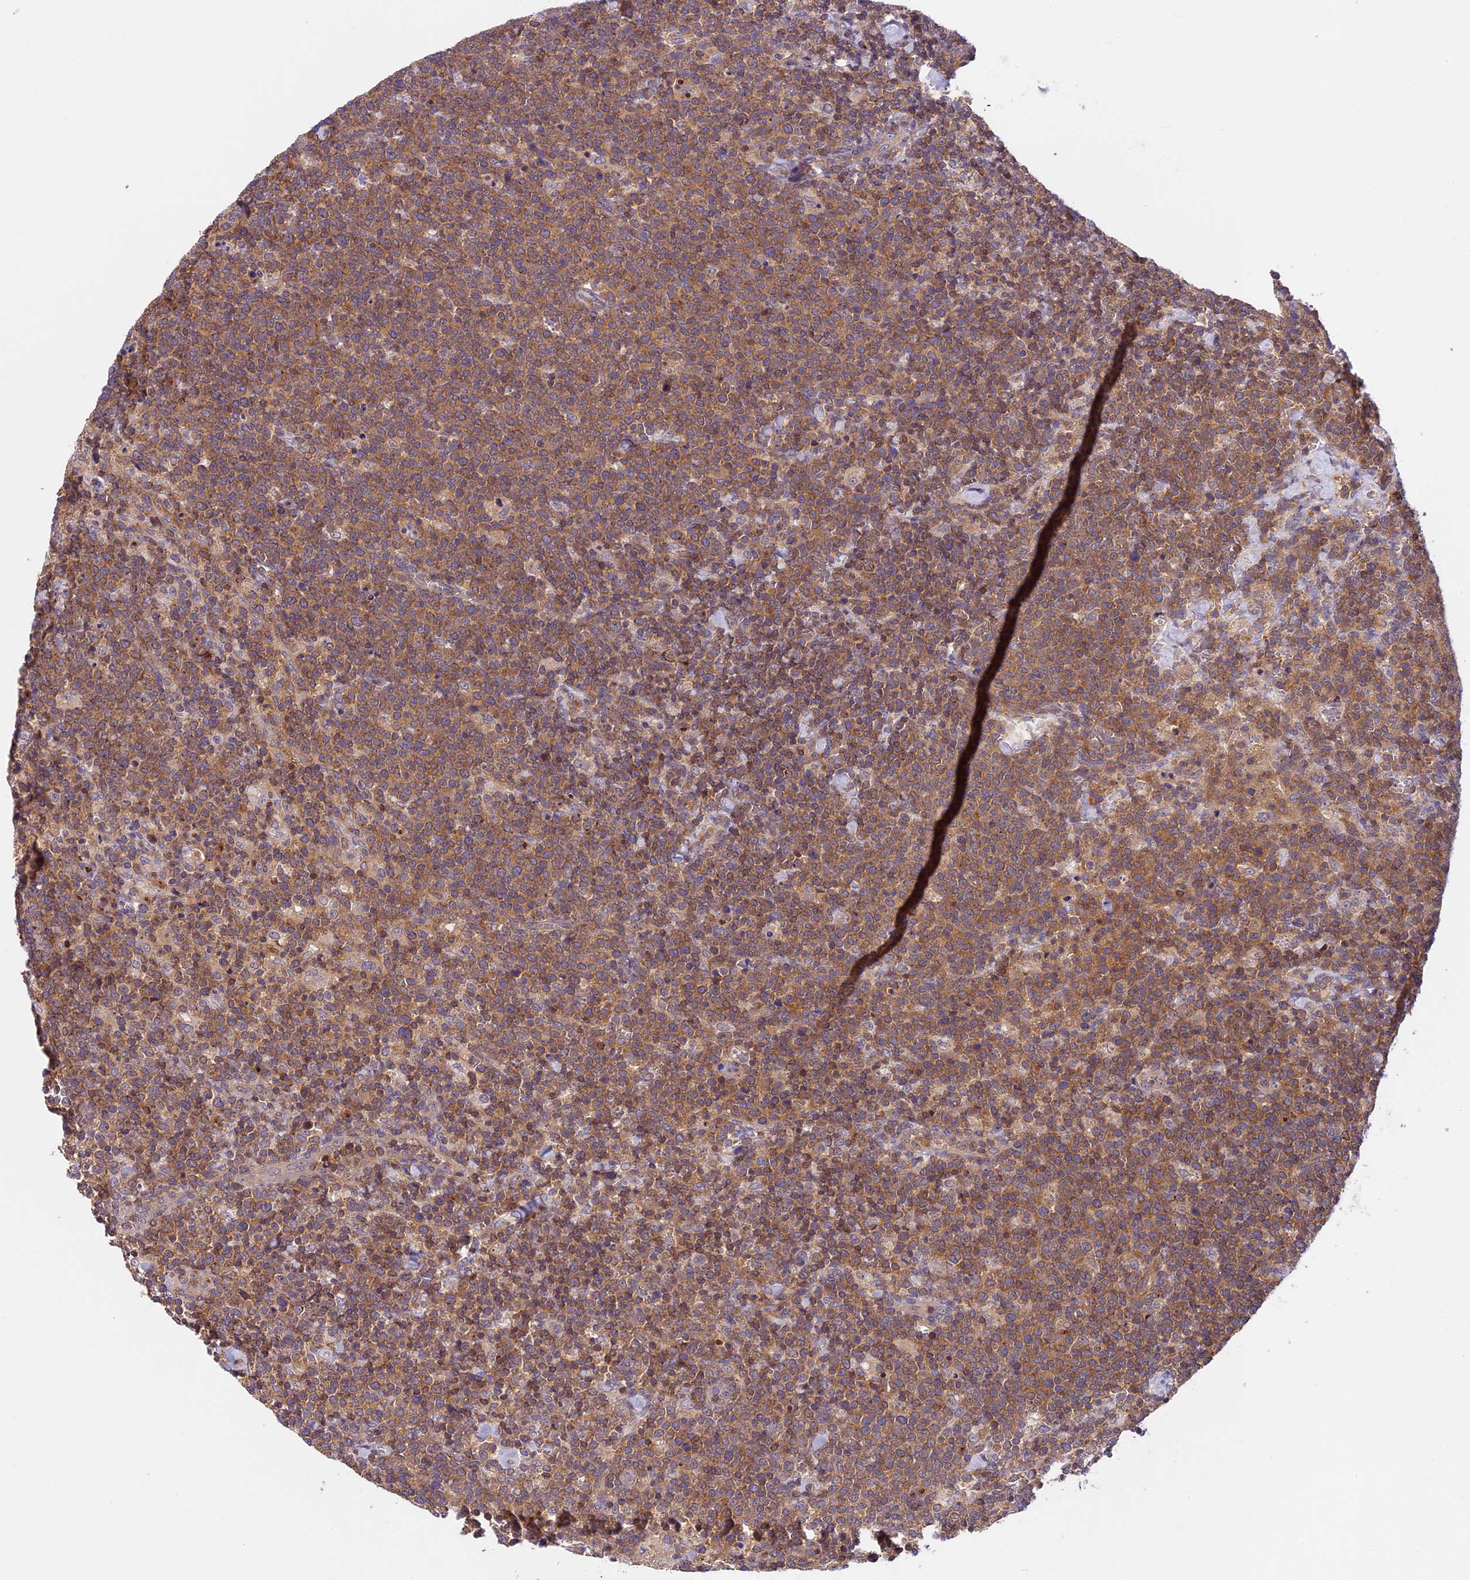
{"staining": {"intensity": "moderate", "quantity": ">75%", "location": "cytoplasmic/membranous"}, "tissue": "lymphoma", "cell_type": "Tumor cells", "image_type": "cancer", "snomed": [{"axis": "morphology", "description": "Malignant lymphoma, non-Hodgkin's type, High grade"}, {"axis": "topography", "description": "Lymph node"}], "caption": "A high-resolution photomicrograph shows immunohistochemistry (IHC) staining of malignant lymphoma, non-Hodgkin's type (high-grade), which exhibits moderate cytoplasmic/membranous staining in approximately >75% of tumor cells.", "gene": "TBC1D1", "patient": {"sex": "male", "age": 61}}